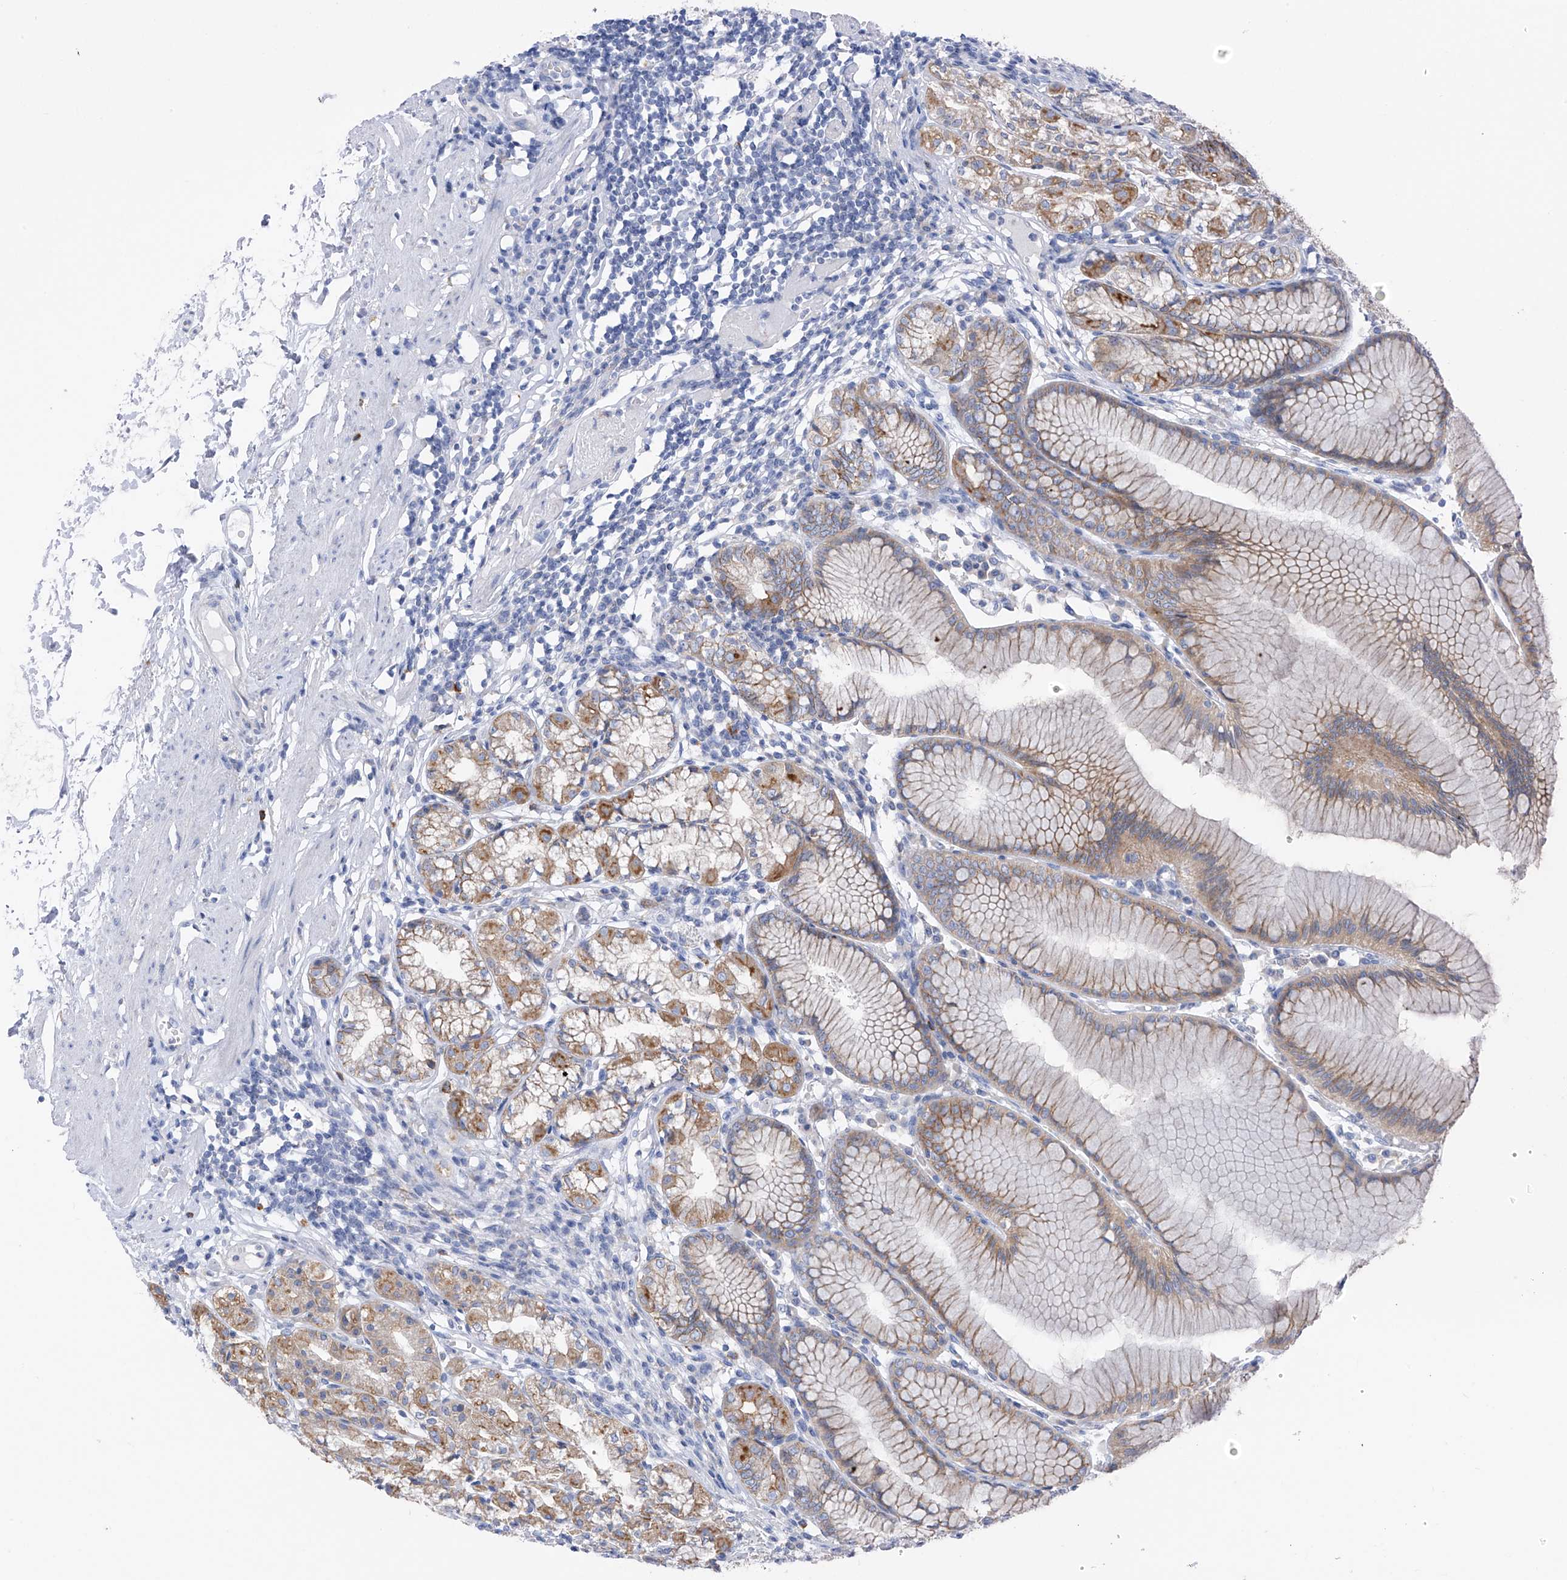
{"staining": {"intensity": "moderate", "quantity": "25%-75%", "location": "cytoplasmic/membranous"}, "tissue": "stomach", "cell_type": "Glandular cells", "image_type": "normal", "snomed": [{"axis": "morphology", "description": "Normal tissue, NOS"}, {"axis": "topography", "description": "Stomach"}], "caption": "The immunohistochemical stain highlights moderate cytoplasmic/membranous positivity in glandular cells of normal stomach.", "gene": "POMGNT2", "patient": {"sex": "female", "age": 57}}